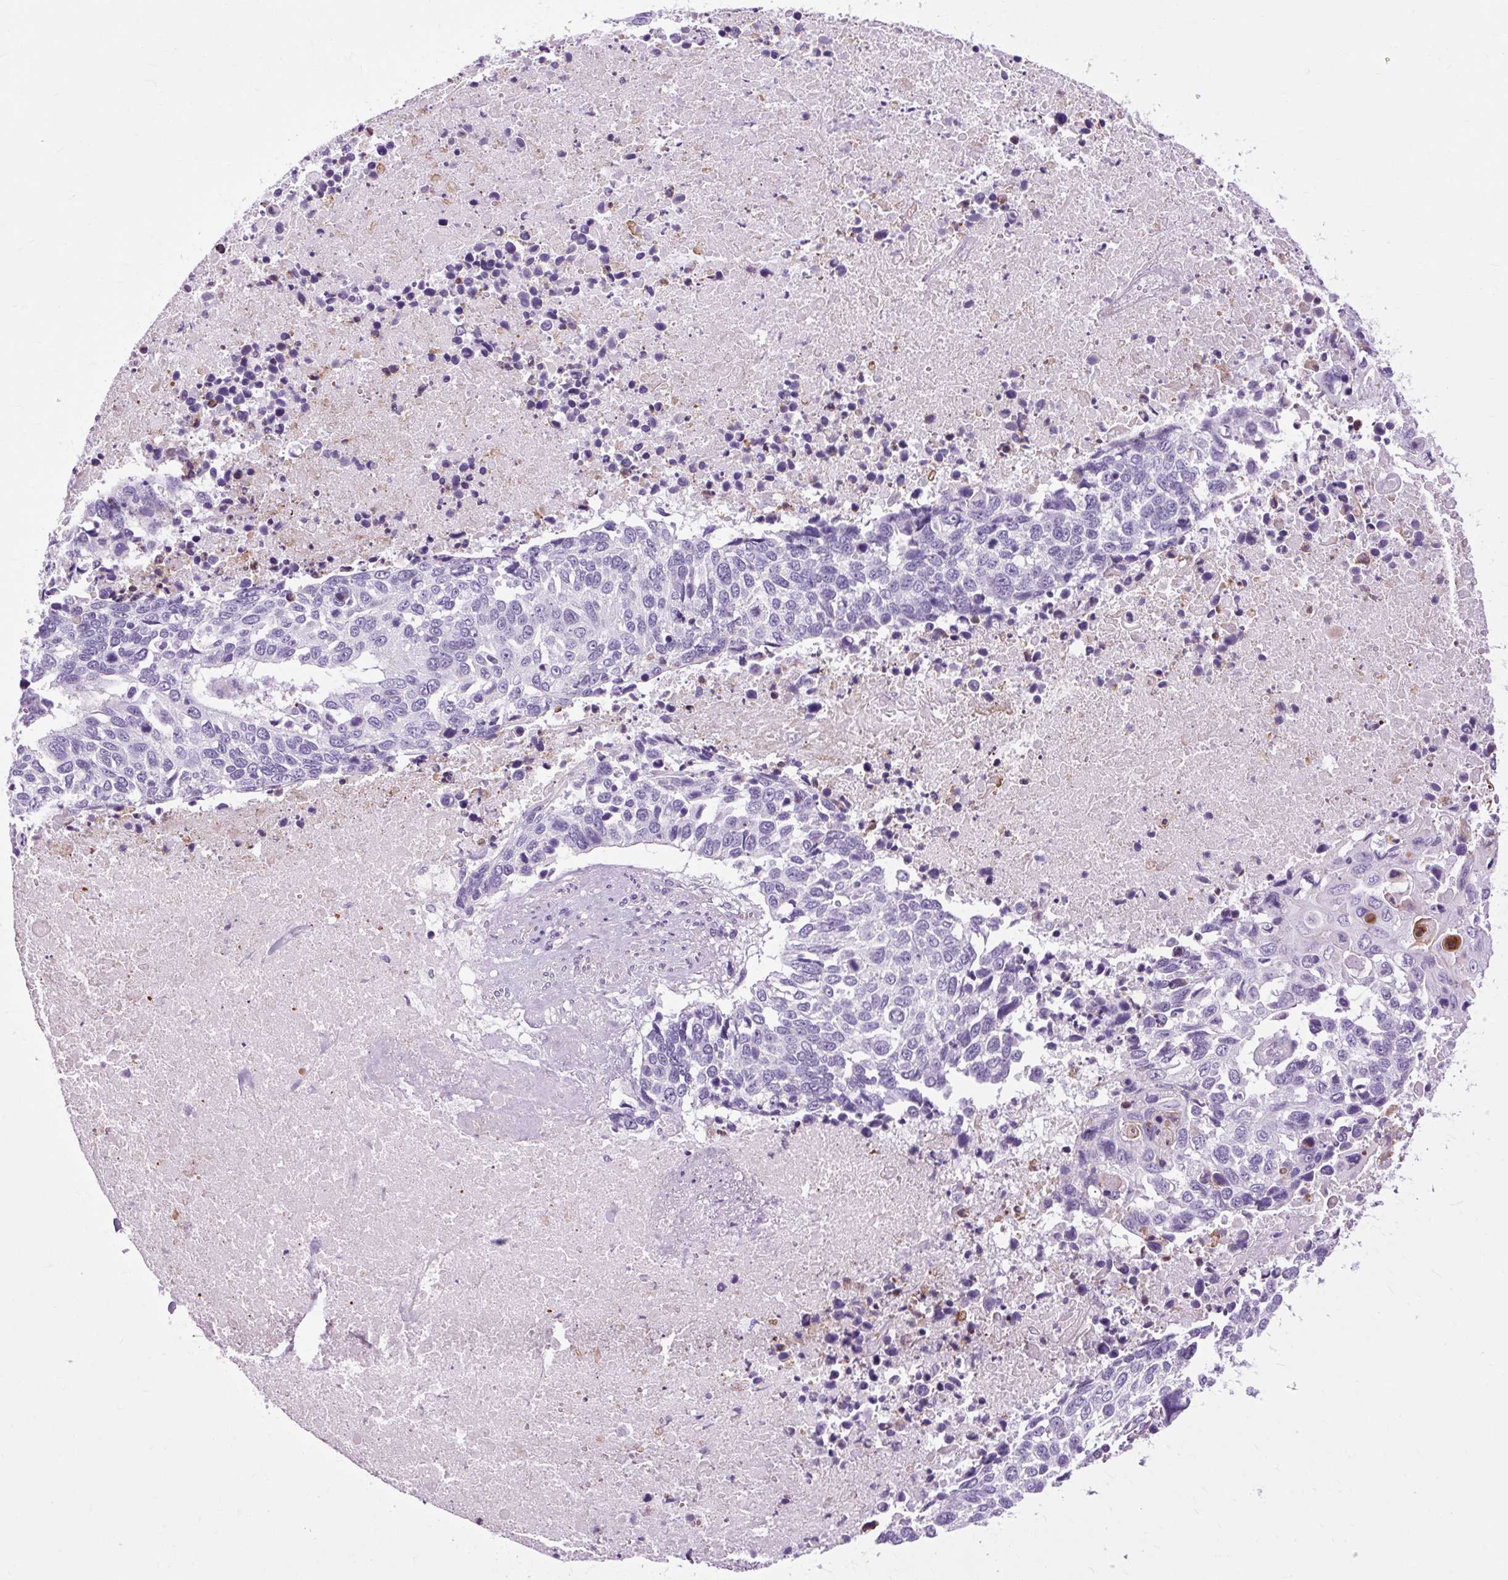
{"staining": {"intensity": "negative", "quantity": "none", "location": "none"}, "tissue": "lung cancer", "cell_type": "Tumor cells", "image_type": "cancer", "snomed": [{"axis": "morphology", "description": "Squamous cell carcinoma, NOS"}, {"axis": "topography", "description": "Lung"}], "caption": "Immunohistochemistry photomicrograph of human lung squamous cell carcinoma stained for a protein (brown), which exhibits no expression in tumor cells.", "gene": "OOEP", "patient": {"sex": "male", "age": 62}}